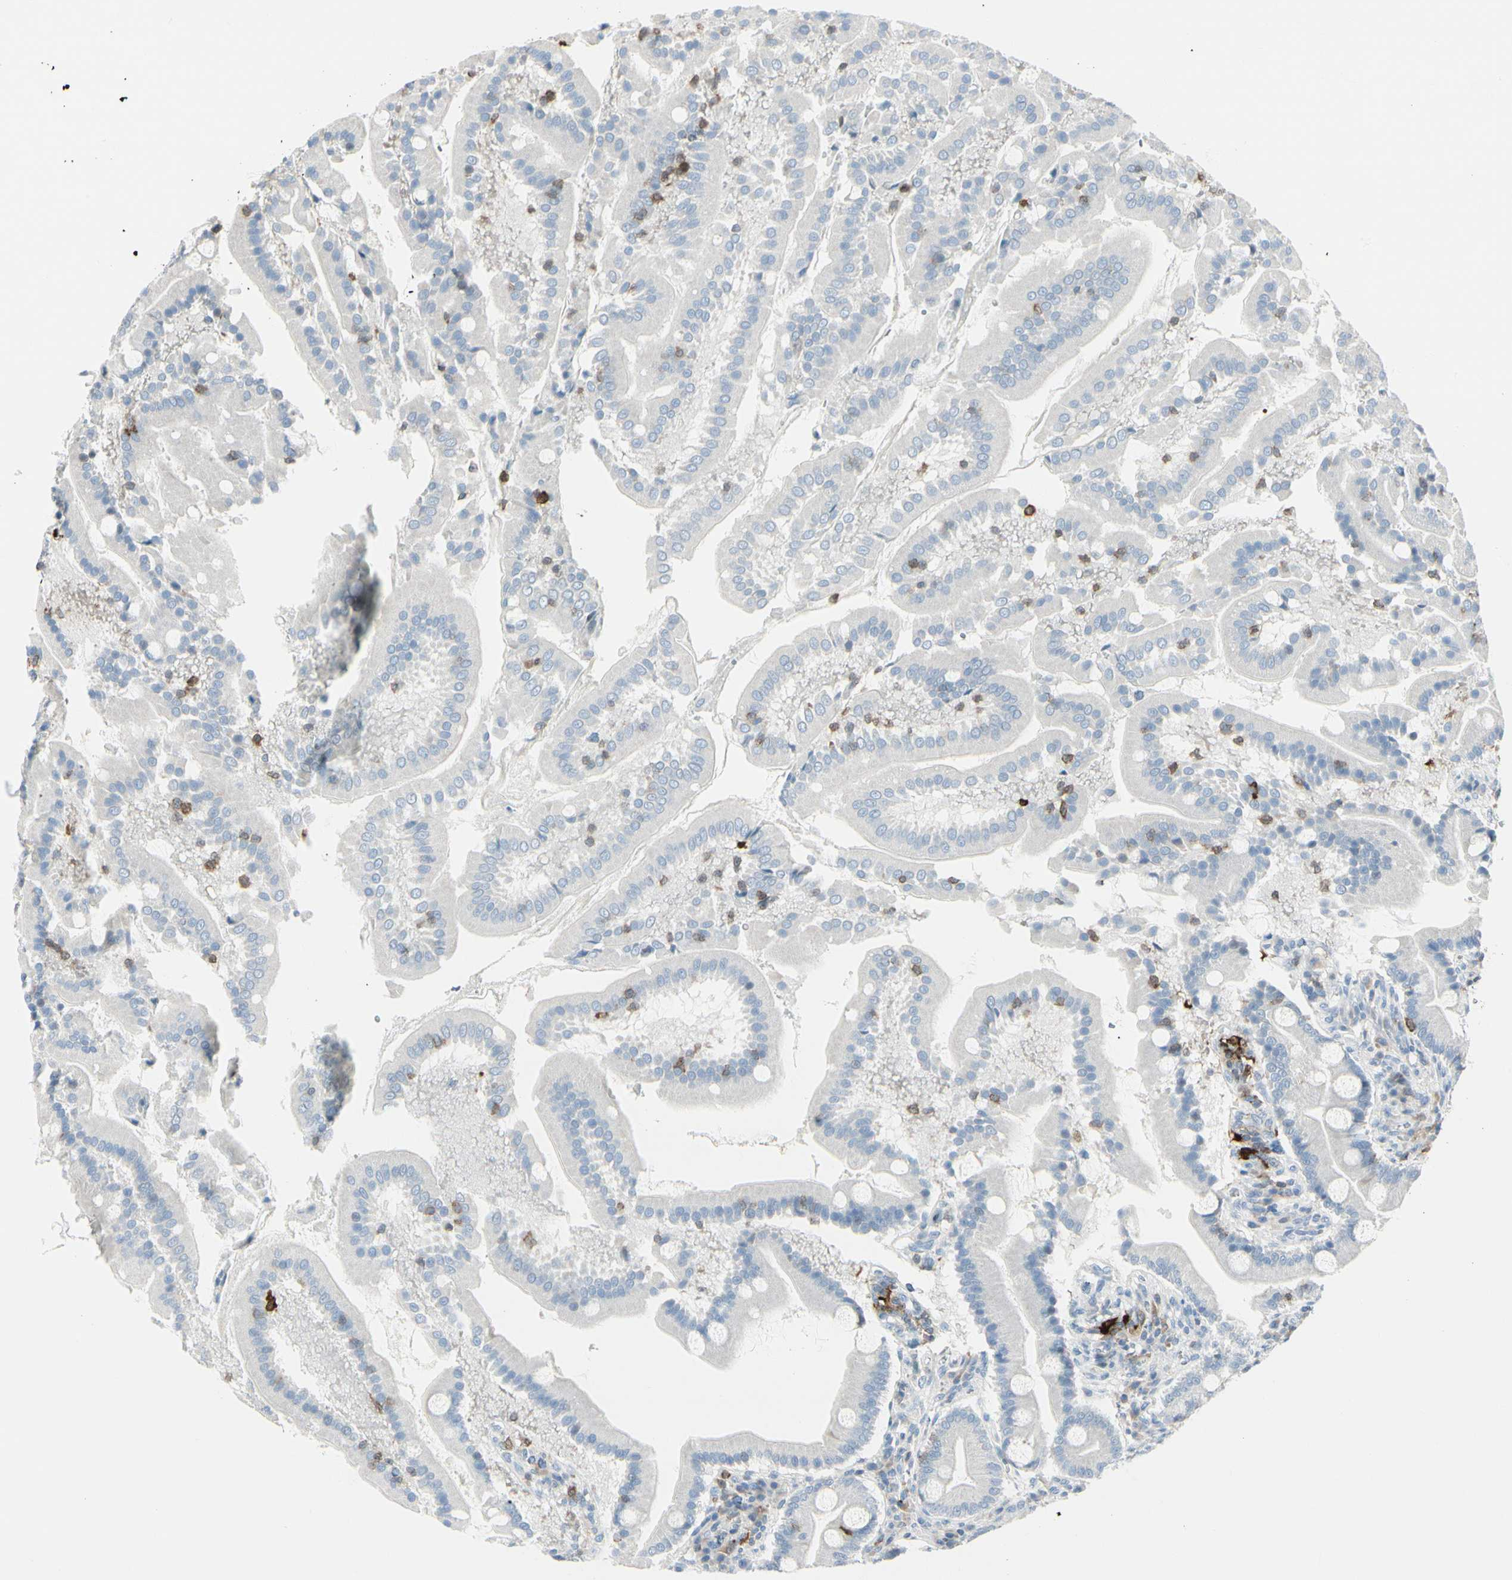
{"staining": {"intensity": "negative", "quantity": "none", "location": "none"}, "tissue": "duodenum", "cell_type": "Glandular cells", "image_type": "normal", "snomed": [{"axis": "morphology", "description": "Normal tissue, NOS"}, {"axis": "topography", "description": "Duodenum"}], "caption": "Immunohistochemical staining of normal duodenum displays no significant staining in glandular cells. The staining was performed using DAB to visualize the protein expression in brown, while the nuclei were stained in blue with hematoxylin (Magnification: 20x).", "gene": "TRAF1", "patient": {"sex": "male", "age": 50}}